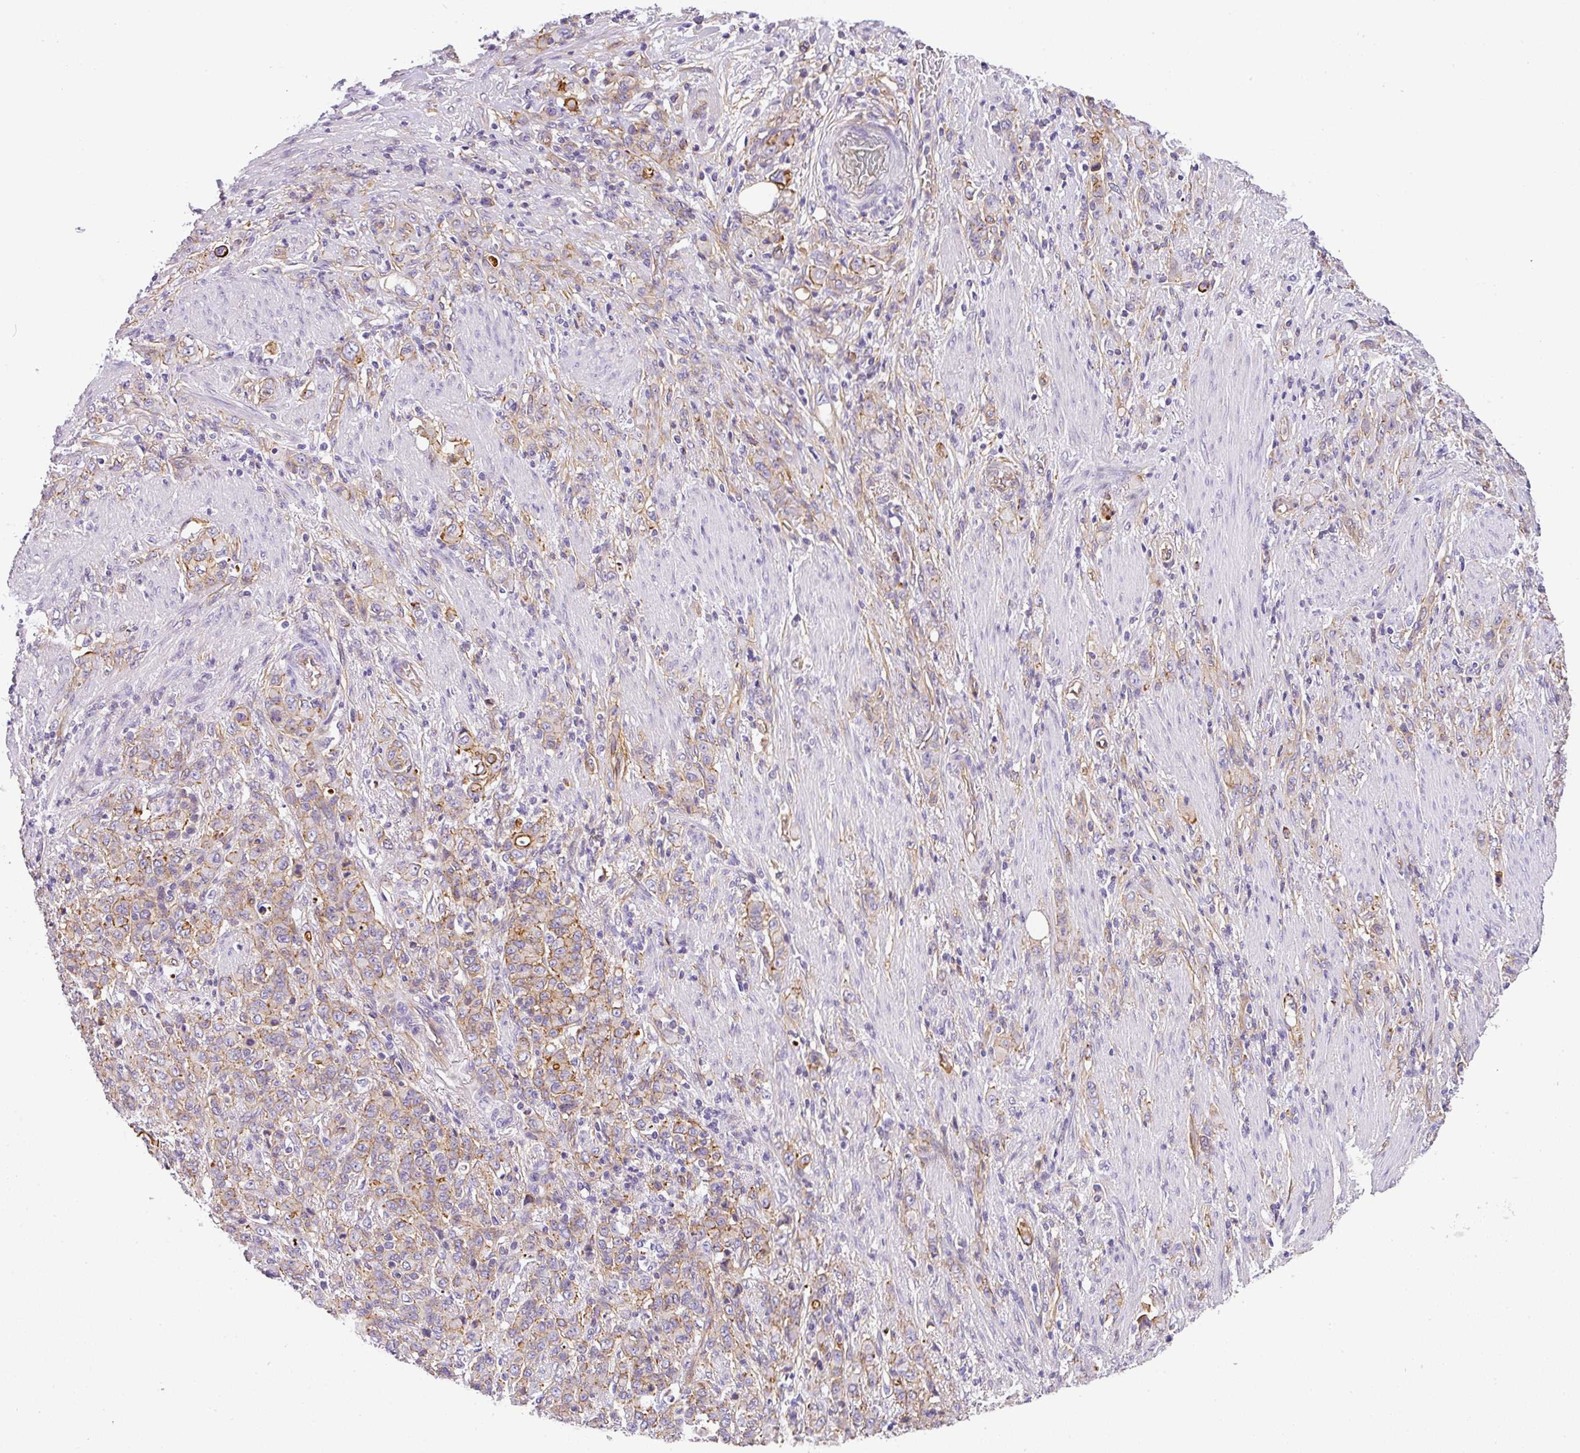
{"staining": {"intensity": "moderate", "quantity": "<25%", "location": "cytoplasmic/membranous"}, "tissue": "stomach cancer", "cell_type": "Tumor cells", "image_type": "cancer", "snomed": [{"axis": "morphology", "description": "Adenocarcinoma, NOS"}, {"axis": "topography", "description": "Stomach"}], "caption": "Stomach cancer stained with IHC shows moderate cytoplasmic/membranous staining in approximately <25% of tumor cells.", "gene": "OR11H4", "patient": {"sex": "female", "age": 79}}